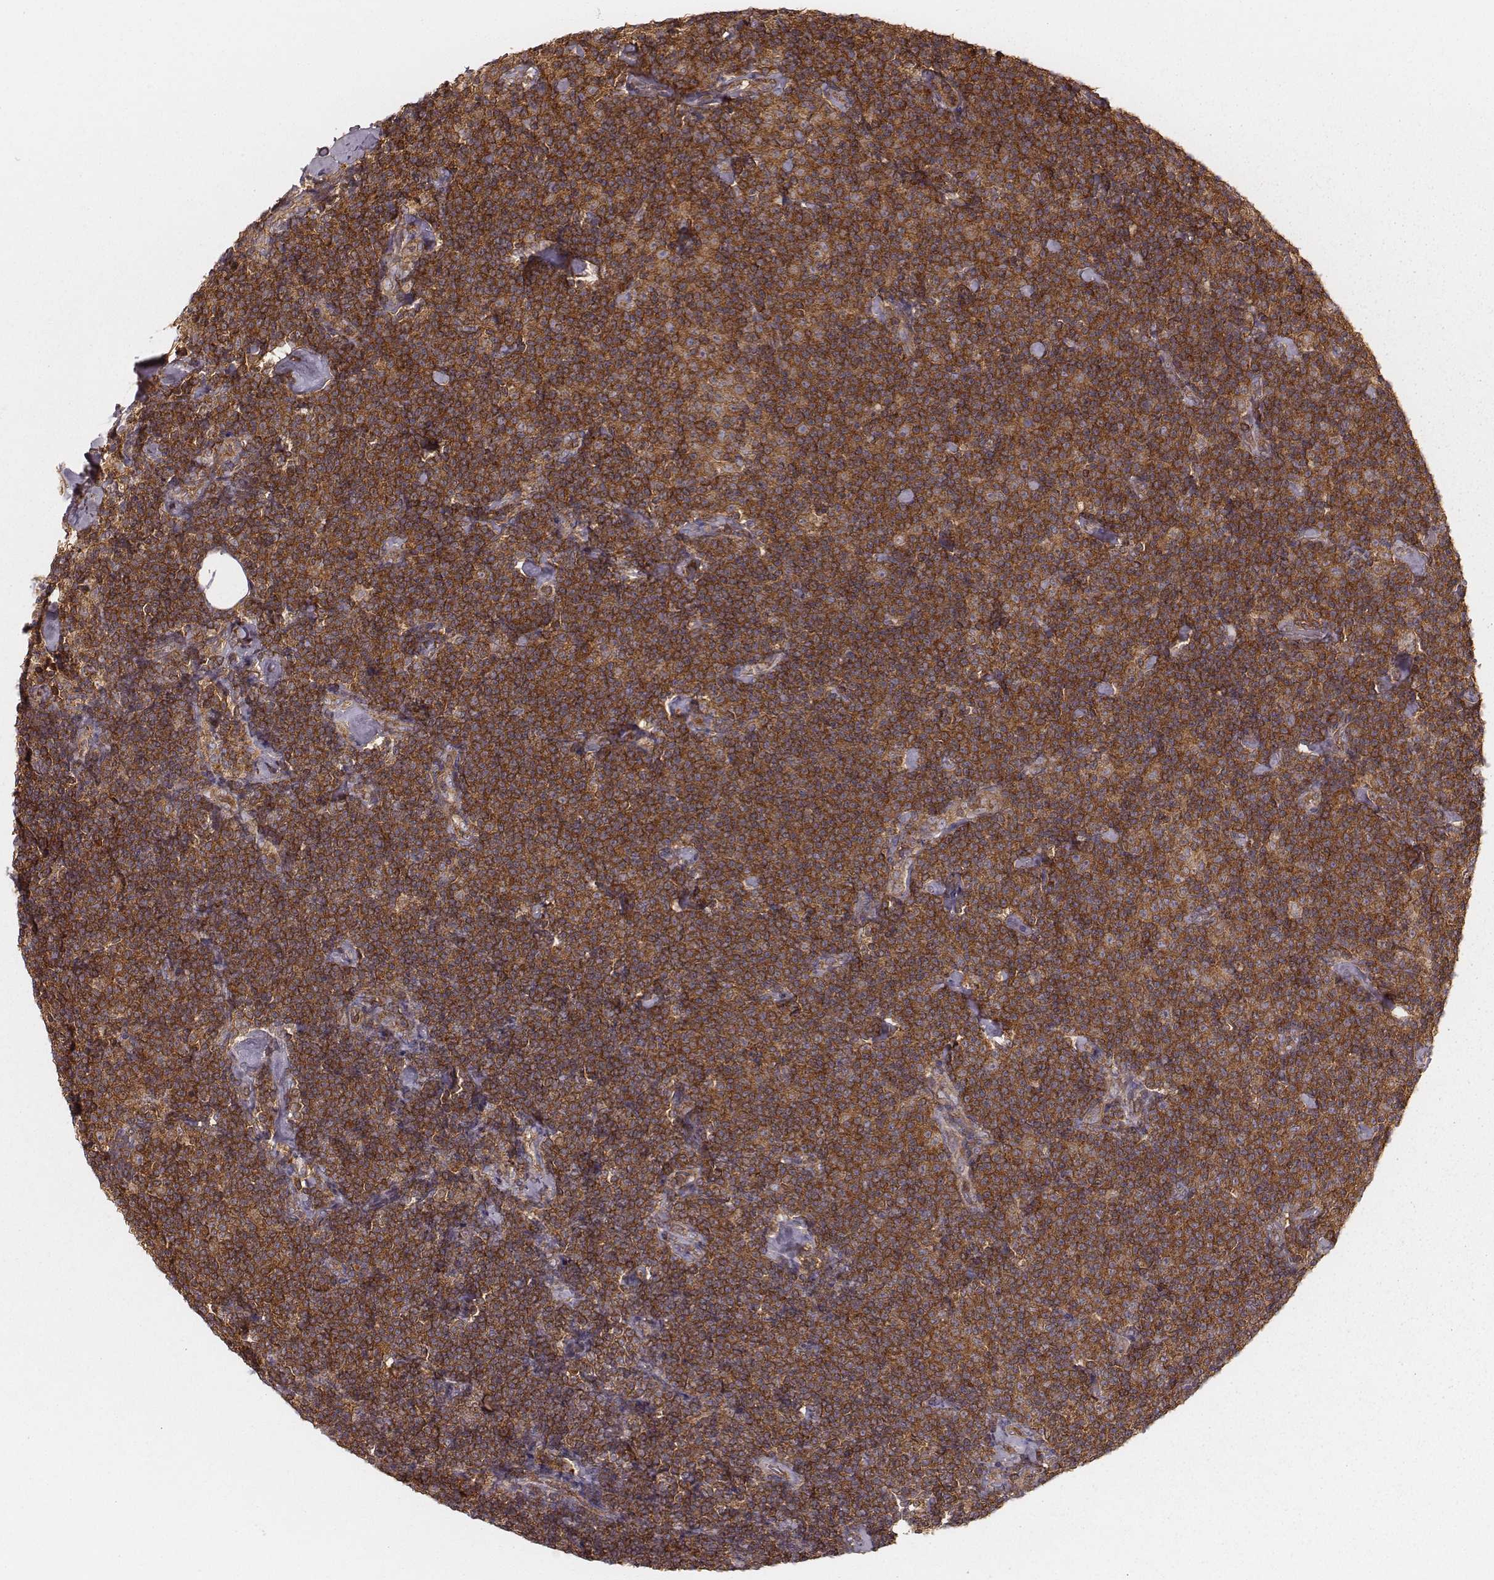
{"staining": {"intensity": "strong", "quantity": ">75%", "location": "cytoplasmic/membranous"}, "tissue": "lymphoma", "cell_type": "Tumor cells", "image_type": "cancer", "snomed": [{"axis": "morphology", "description": "Malignant lymphoma, non-Hodgkin's type, Low grade"}, {"axis": "topography", "description": "Lymph node"}], "caption": "Lymphoma stained with a brown dye demonstrates strong cytoplasmic/membranous positive positivity in approximately >75% of tumor cells.", "gene": "CARS1", "patient": {"sex": "male", "age": 81}}